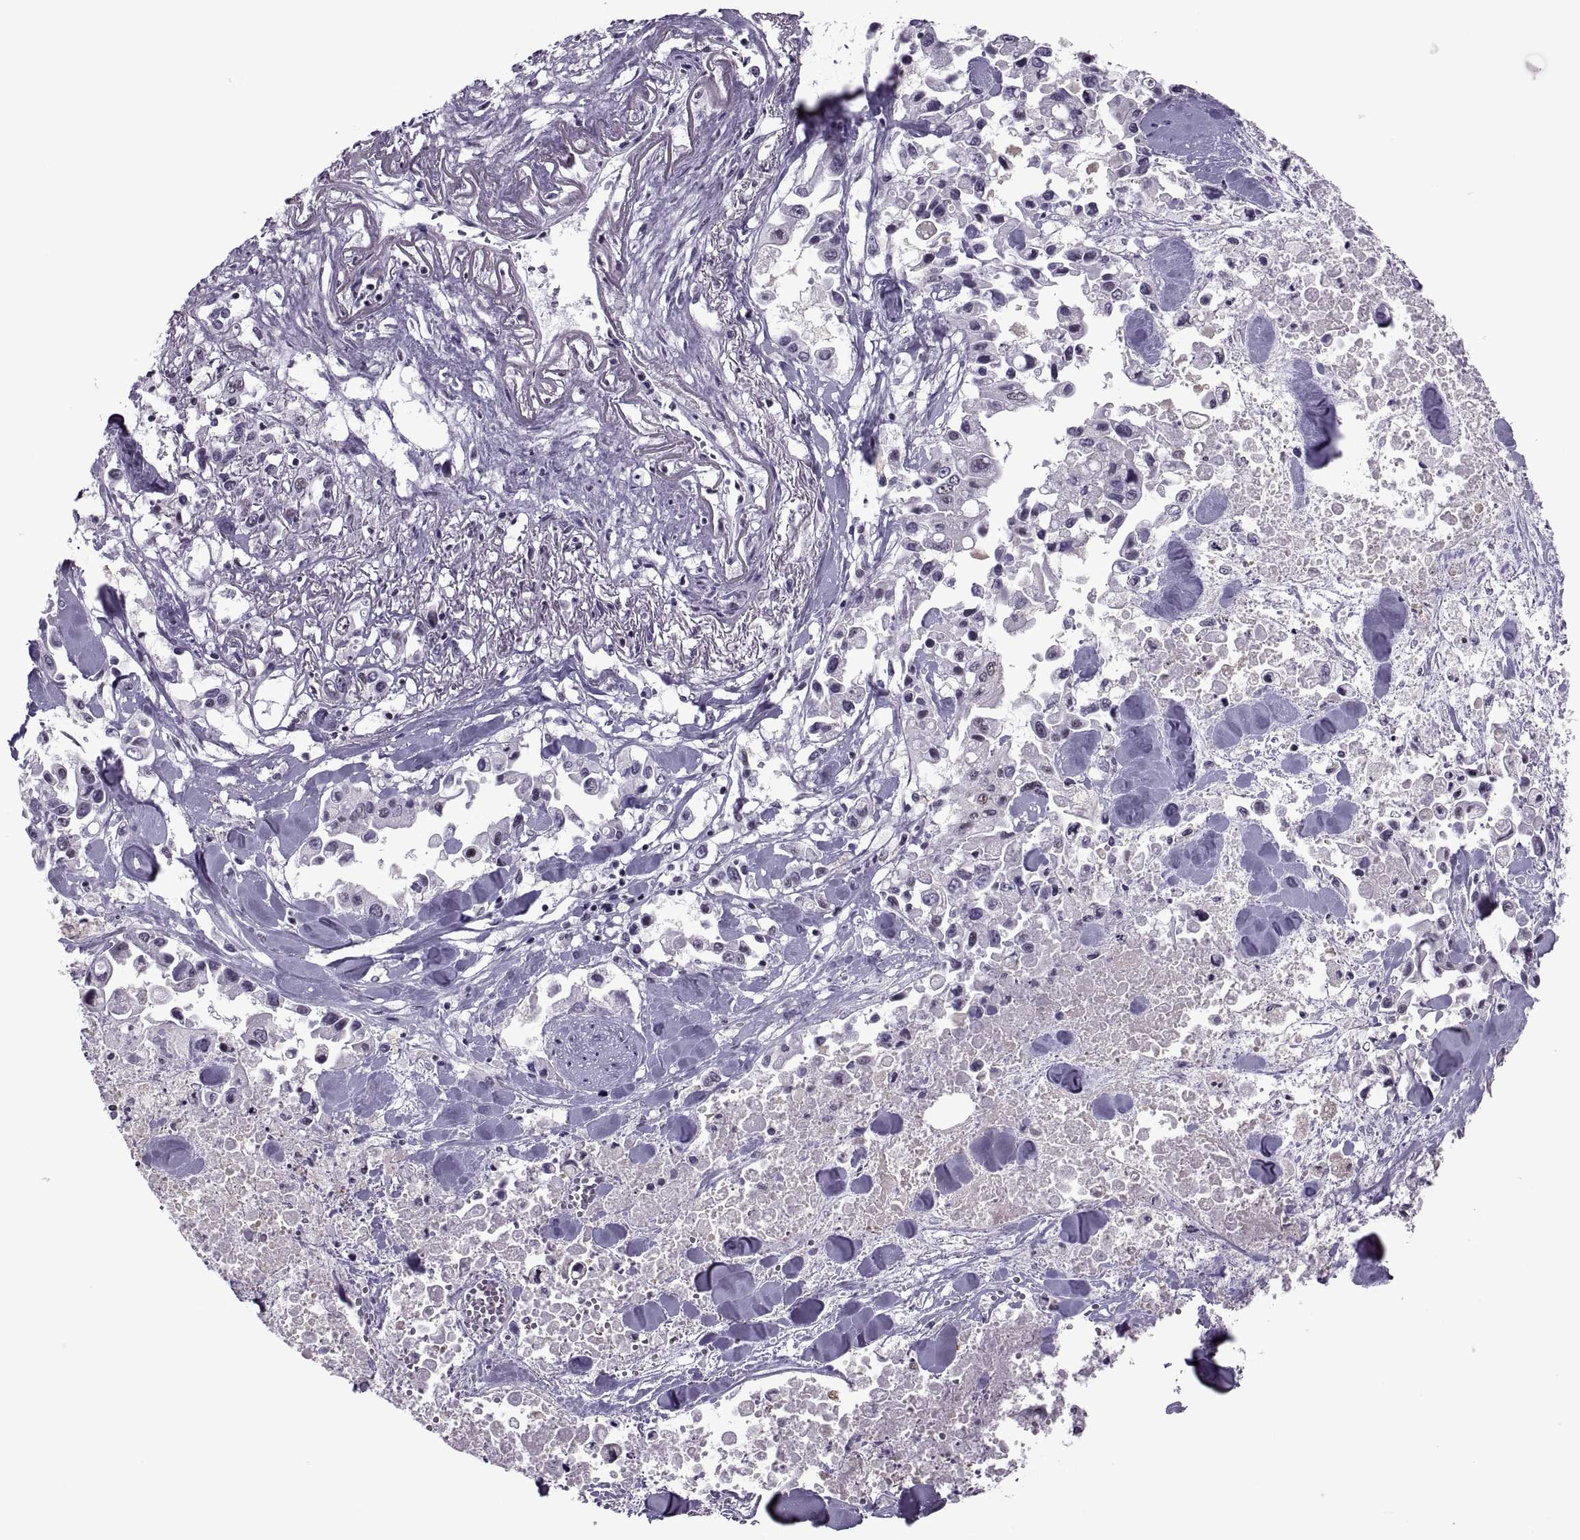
{"staining": {"intensity": "negative", "quantity": "none", "location": "none"}, "tissue": "pancreatic cancer", "cell_type": "Tumor cells", "image_type": "cancer", "snomed": [{"axis": "morphology", "description": "Adenocarcinoma, NOS"}, {"axis": "topography", "description": "Pancreas"}], "caption": "DAB (3,3'-diaminobenzidine) immunohistochemical staining of pancreatic cancer exhibits no significant staining in tumor cells.", "gene": "MAGEA4", "patient": {"sex": "female", "age": 83}}